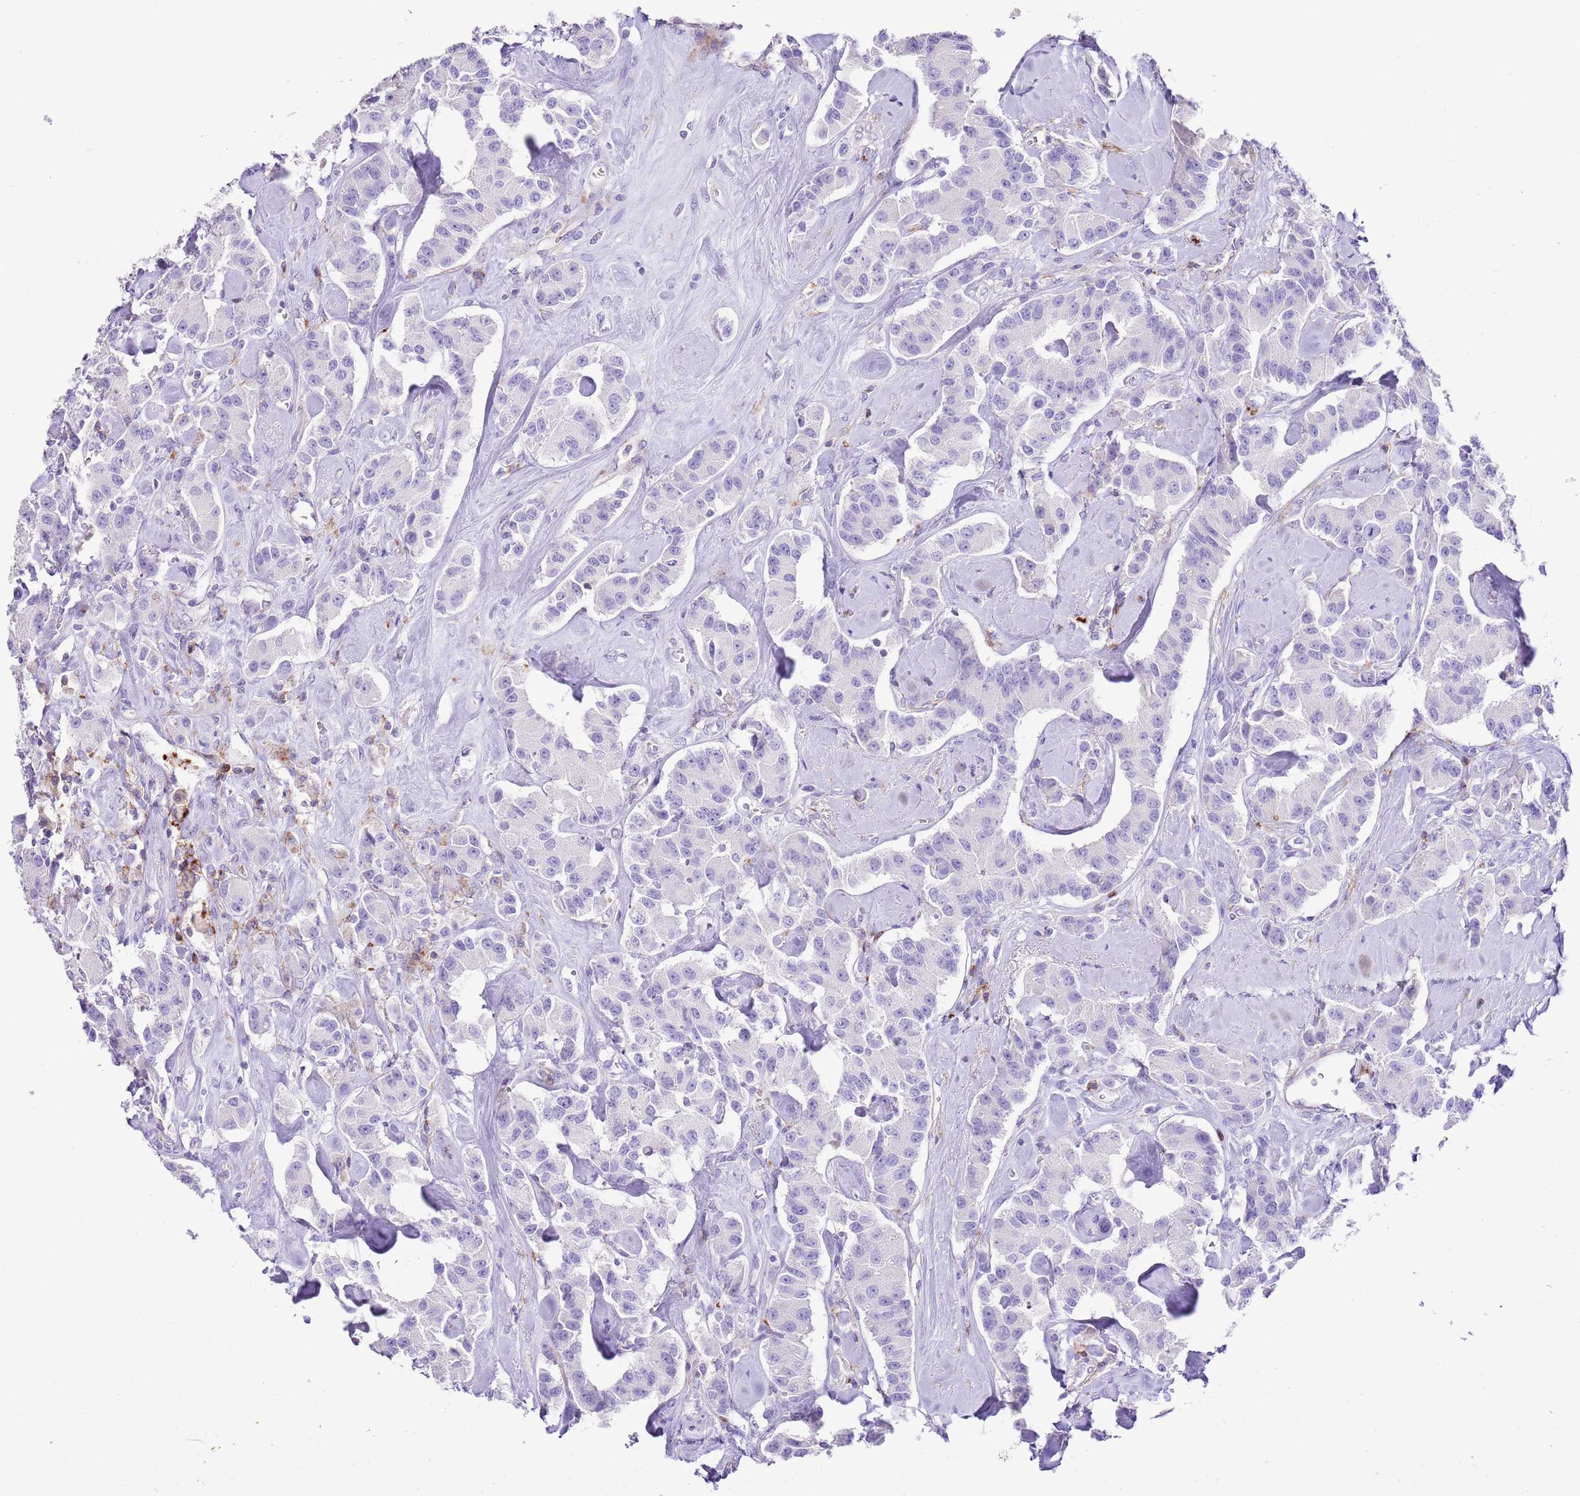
{"staining": {"intensity": "negative", "quantity": "none", "location": "none"}, "tissue": "carcinoid", "cell_type": "Tumor cells", "image_type": "cancer", "snomed": [{"axis": "morphology", "description": "Carcinoid, malignant, NOS"}, {"axis": "topography", "description": "Pancreas"}], "caption": "Immunohistochemistry (IHC) of human malignant carcinoid shows no expression in tumor cells.", "gene": "ALDH3A1", "patient": {"sex": "male", "age": 41}}